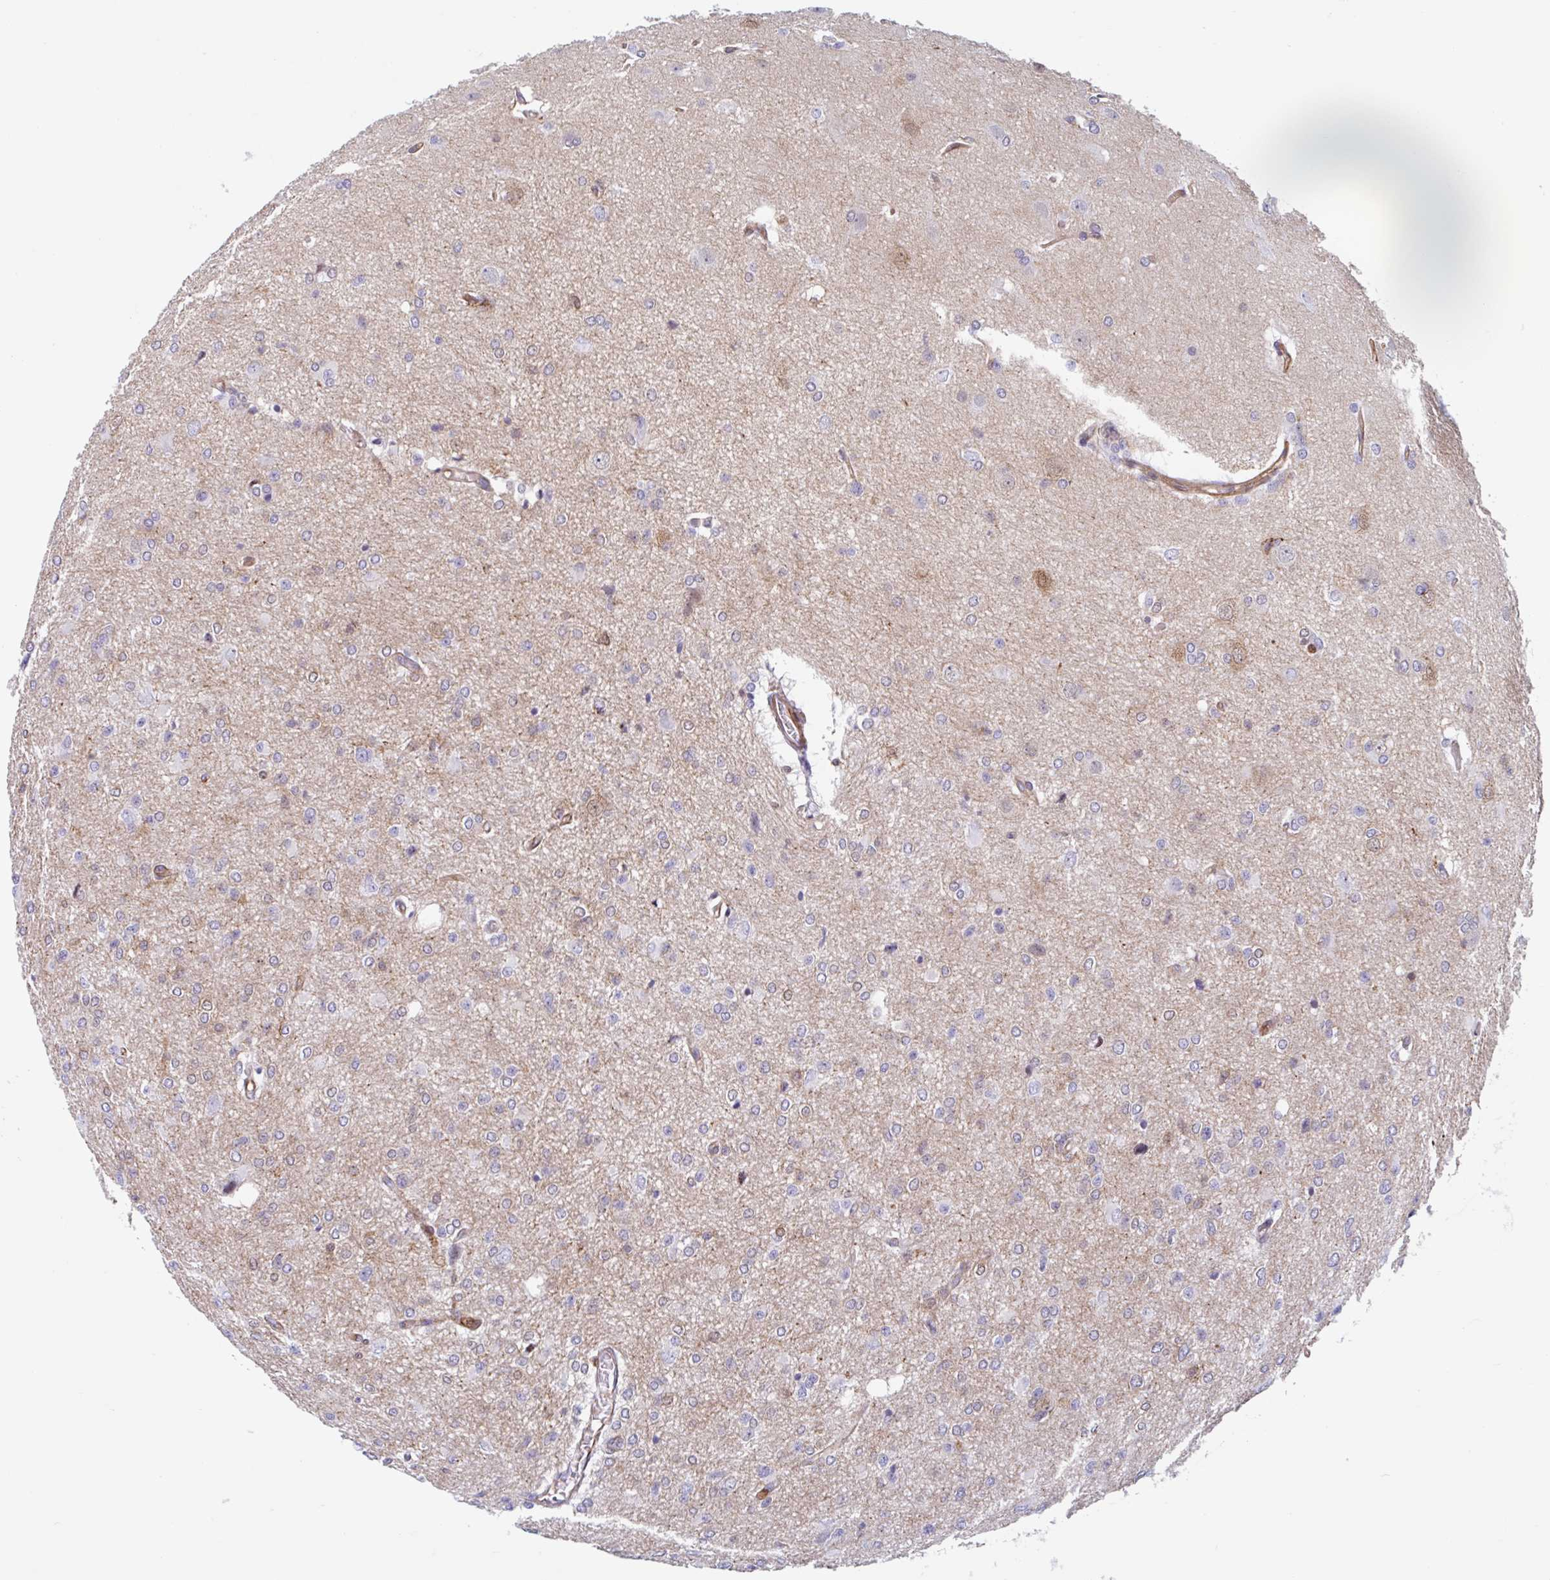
{"staining": {"intensity": "negative", "quantity": "none", "location": "none"}, "tissue": "glioma", "cell_type": "Tumor cells", "image_type": "cancer", "snomed": [{"axis": "morphology", "description": "Glioma, malignant, Low grade"}, {"axis": "topography", "description": "Brain"}], "caption": "Tumor cells show no significant protein expression in low-grade glioma (malignant). (DAB (3,3'-diaminobenzidine) immunohistochemistry with hematoxylin counter stain).", "gene": "EFHD1", "patient": {"sex": "male", "age": 26}}